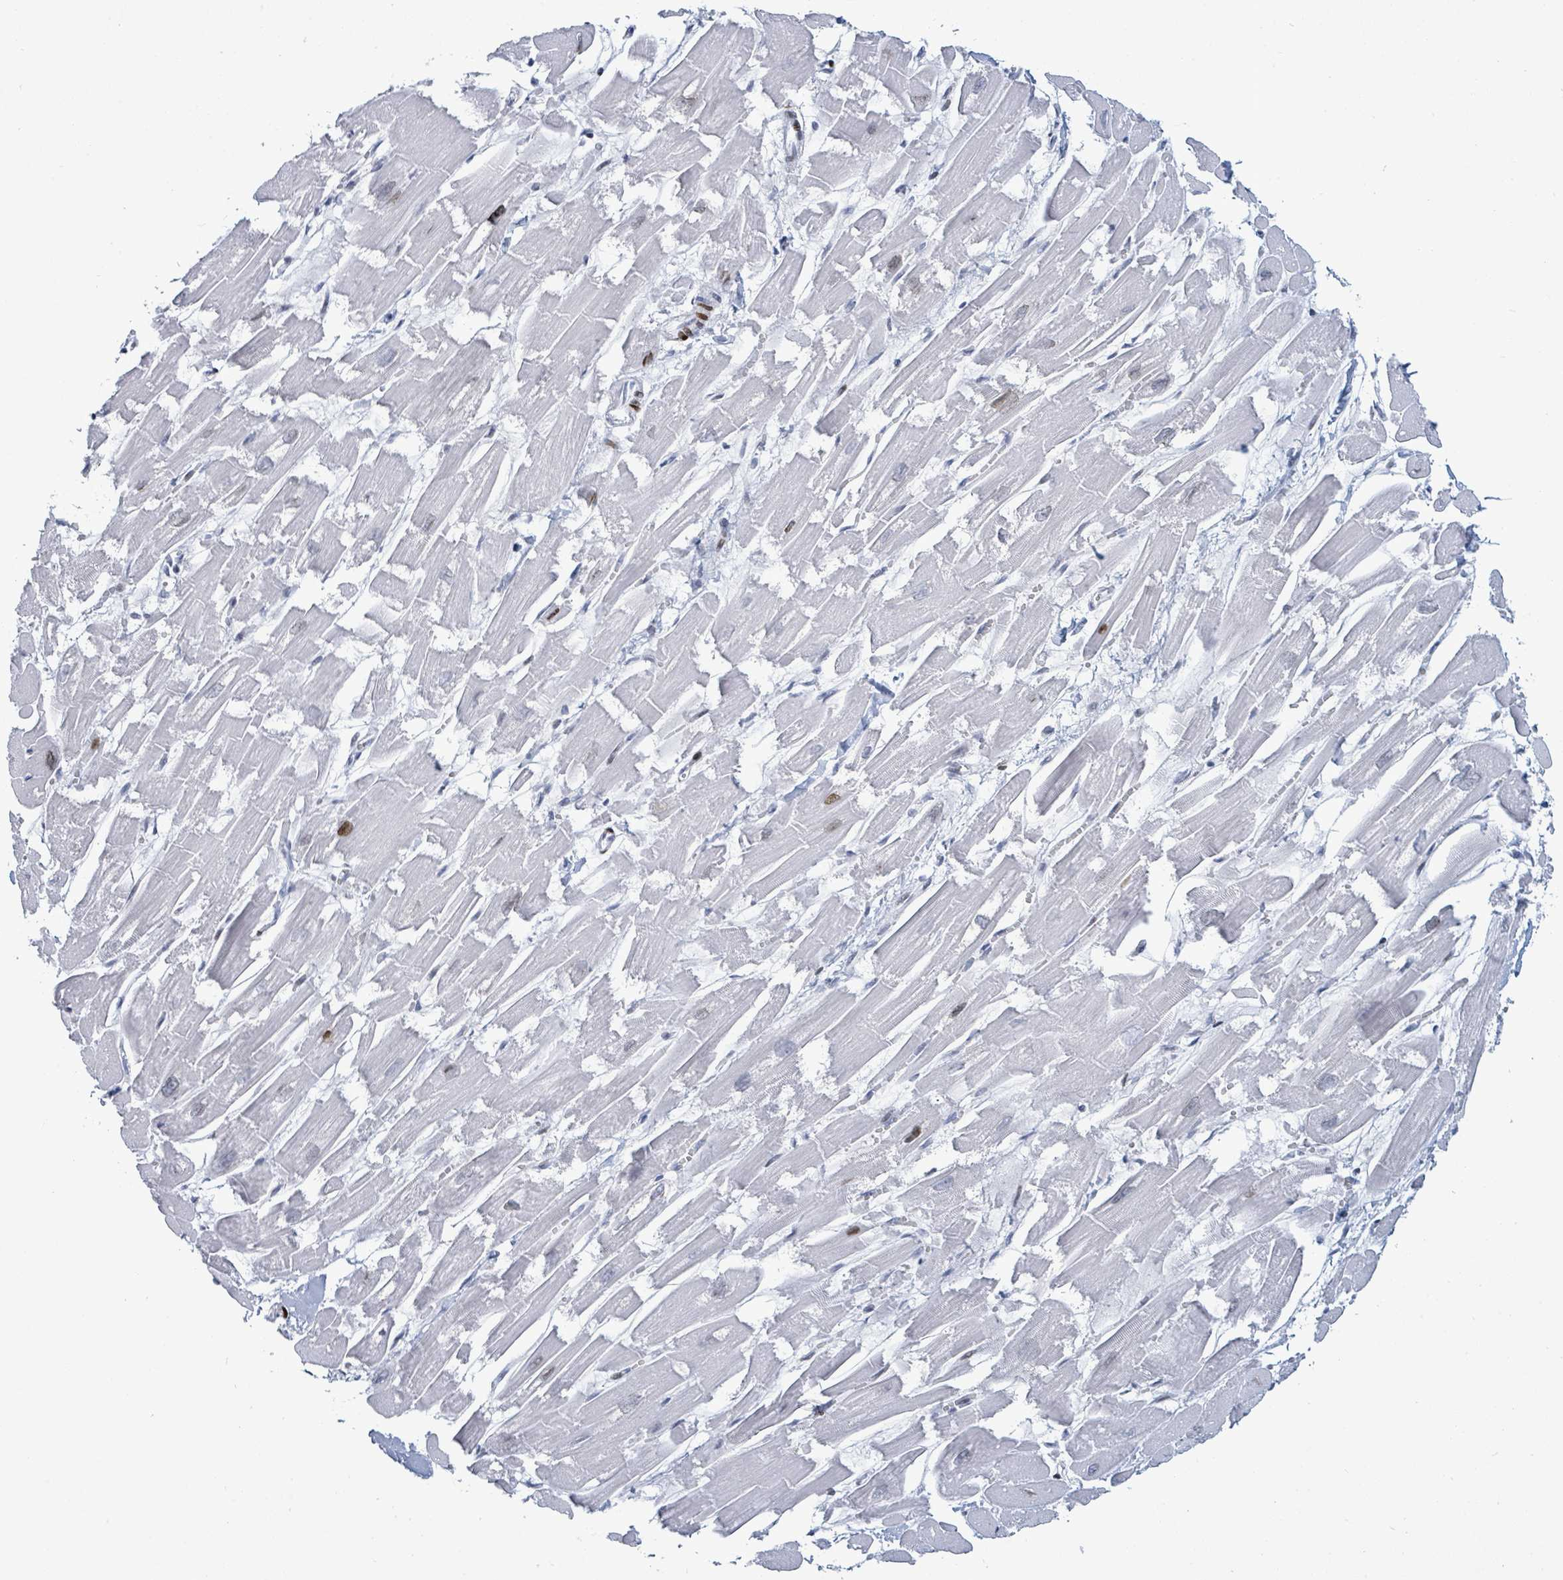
{"staining": {"intensity": "moderate", "quantity": "<25%", "location": "nuclear"}, "tissue": "heart muscle", "cell_type": "Cardiomyocytes", "image_type": "normal", "snomed": [{"axis": "morphology", "description": "Normal tissue, NOS"}, {"axis": "topography", "description": "Heart"}], "caption": "Immunohistochemical staining of normal heart muscle displays moderate nuclear protein positivity in about <25% of cardiomyocytes. The staining is performed using DAB brown chromogen to label protein expression. The nuclei are counter-stained blue using hematoxylin.", "gene": "MALL", "patient": {"sex": "male", "age": 54}}